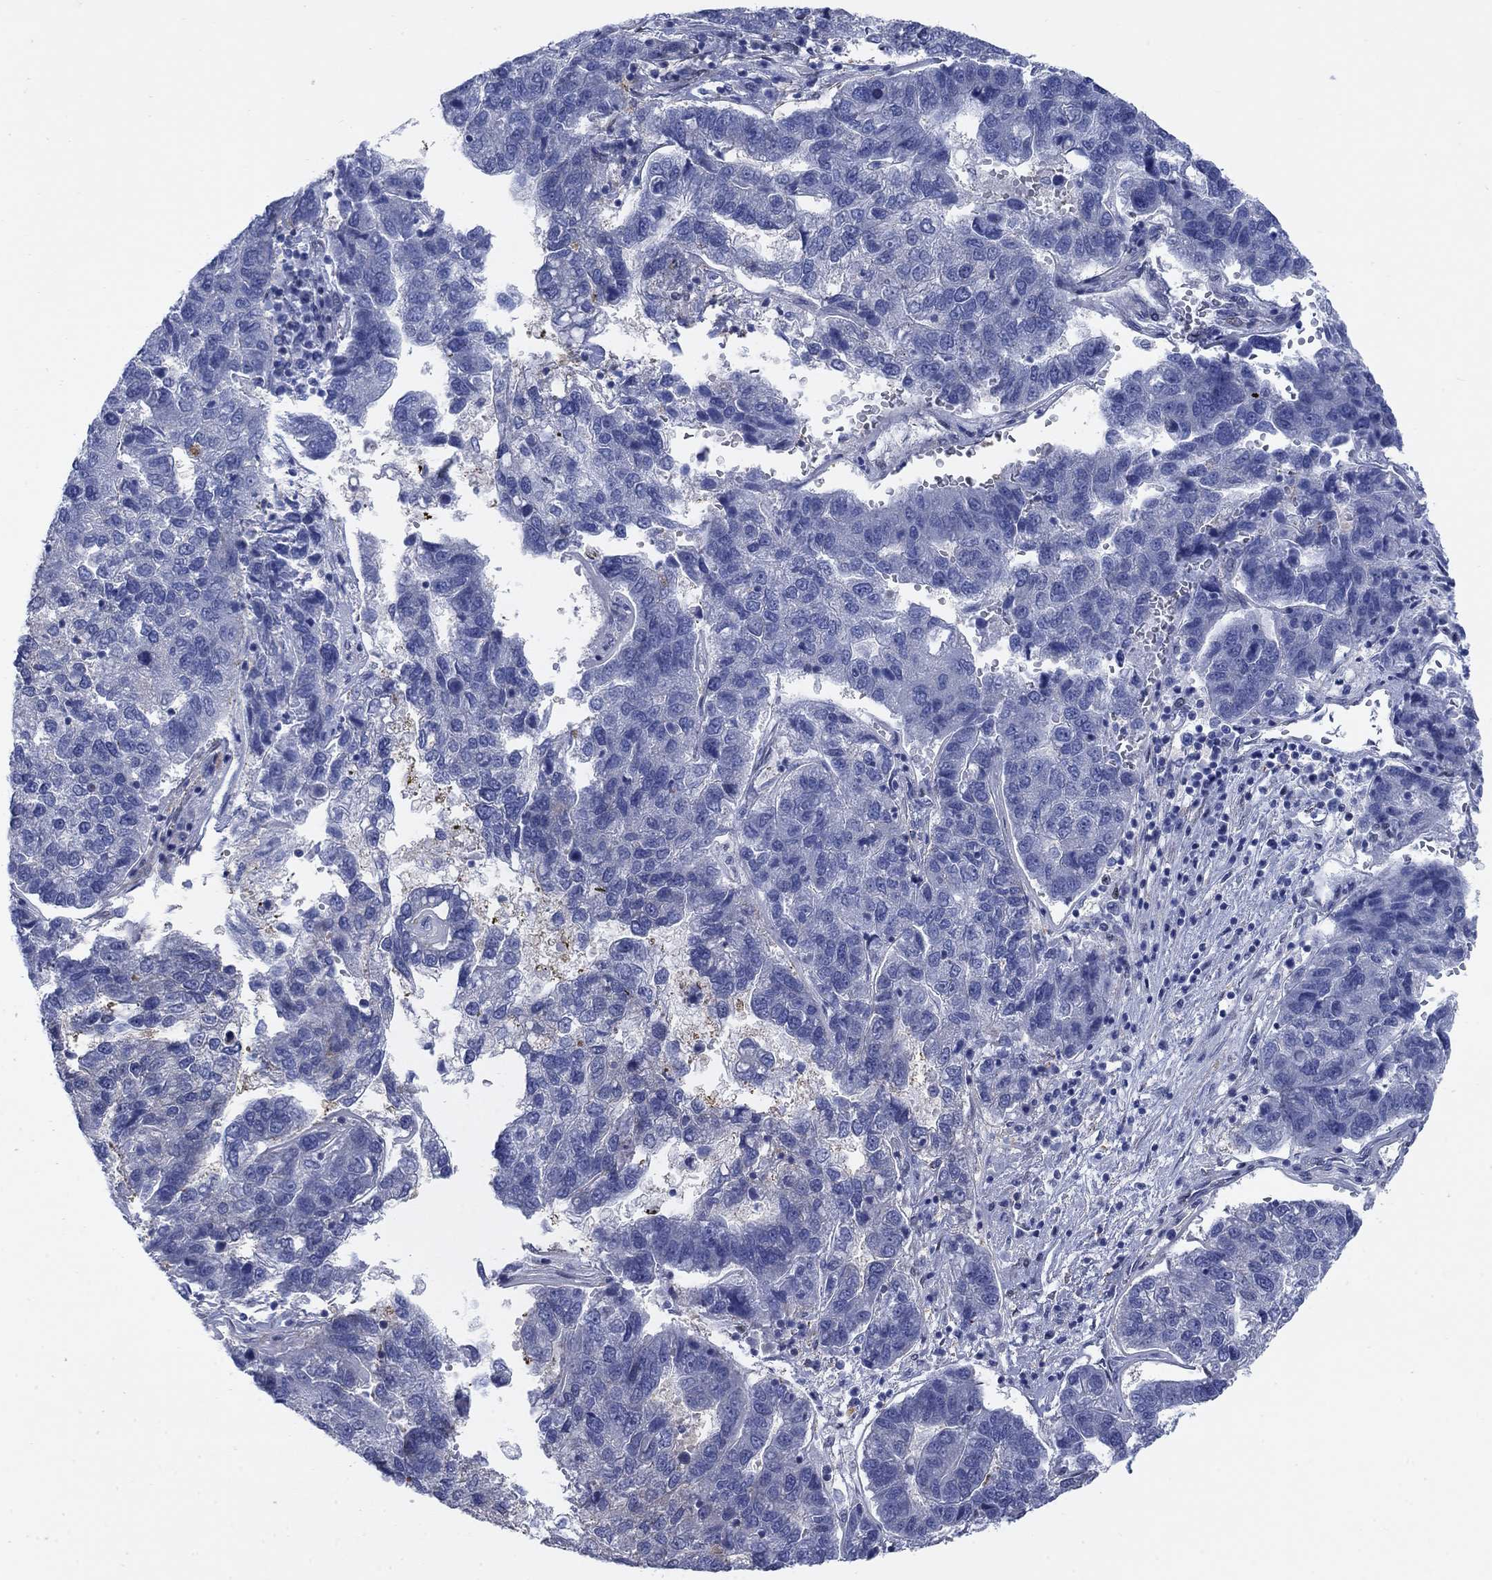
{"staining": {"intensity": "negative", "quantity": "none", "location": "none"}, "tissue": "pancreatic cancer", "cell_type": "Tumor cells", "image_type": "cancer", "snomed": [{"axis": "morphology", "description": "Adenocarcinoma, NOS"}, {"axis": "topography", "description": "Pancreas"}], "caption": "Immunohistochemistry (IHC) of human pancreatic cancer displays no expression in tumor cells.", "gene": "MYO3A", "patient": {"sex": "female", "age": 61}}